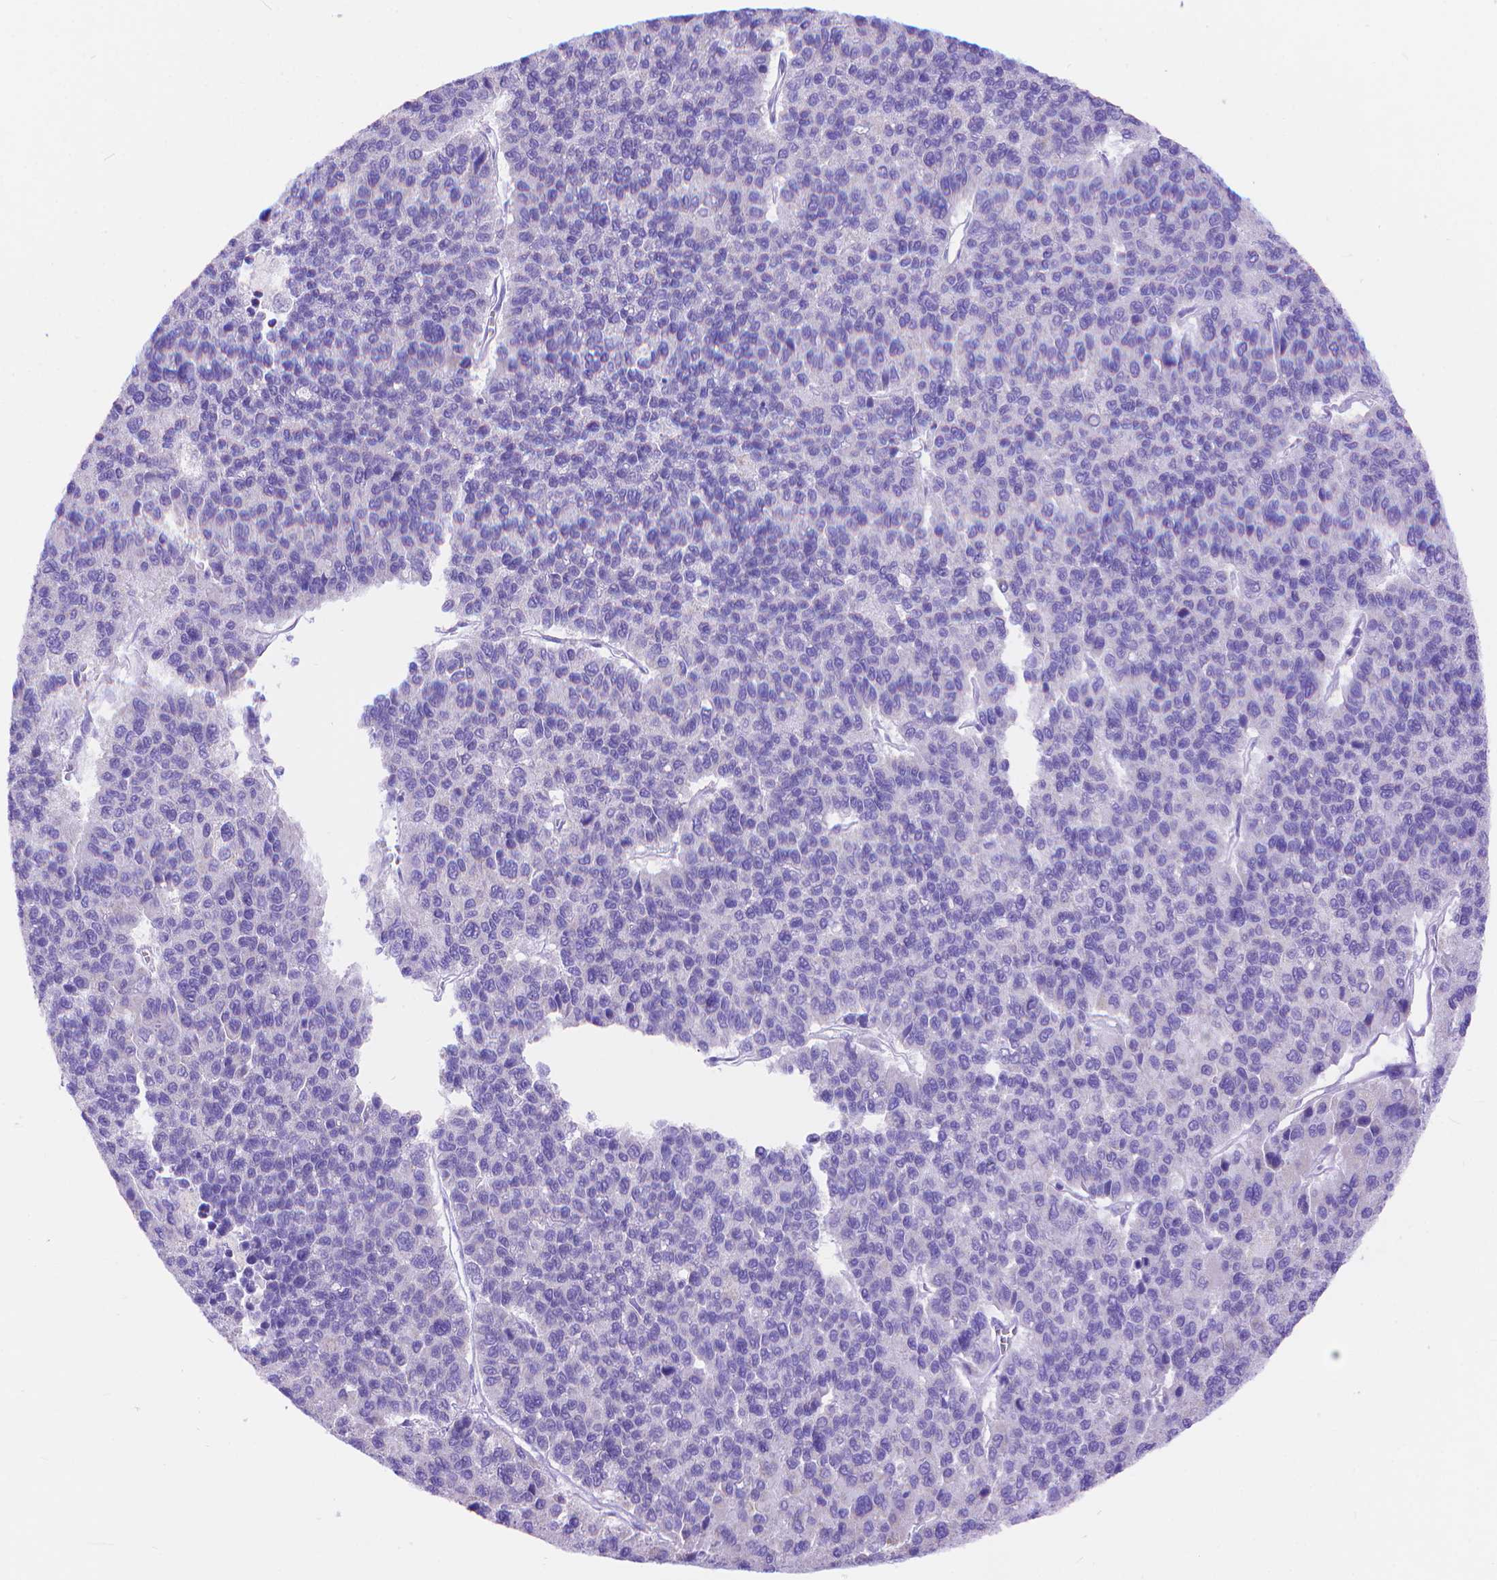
{"staining": {"intensity": "negative", "quantity": "none", "location": "none"}, "tissue": "liver cancer", "cell_type": "Tumor cells", "image_type": "cancer", "snomed": [{"axis": "morphology", "description": "Carcinoma, Hepatocellular, NOS"}, {"axis": "topography", "description": "Liver"}], "caption": "Tumor cells show no significant protein staining in liver cancer.", "gene": "DHRS2", "patient": {"sex": "female", "age": 41}}